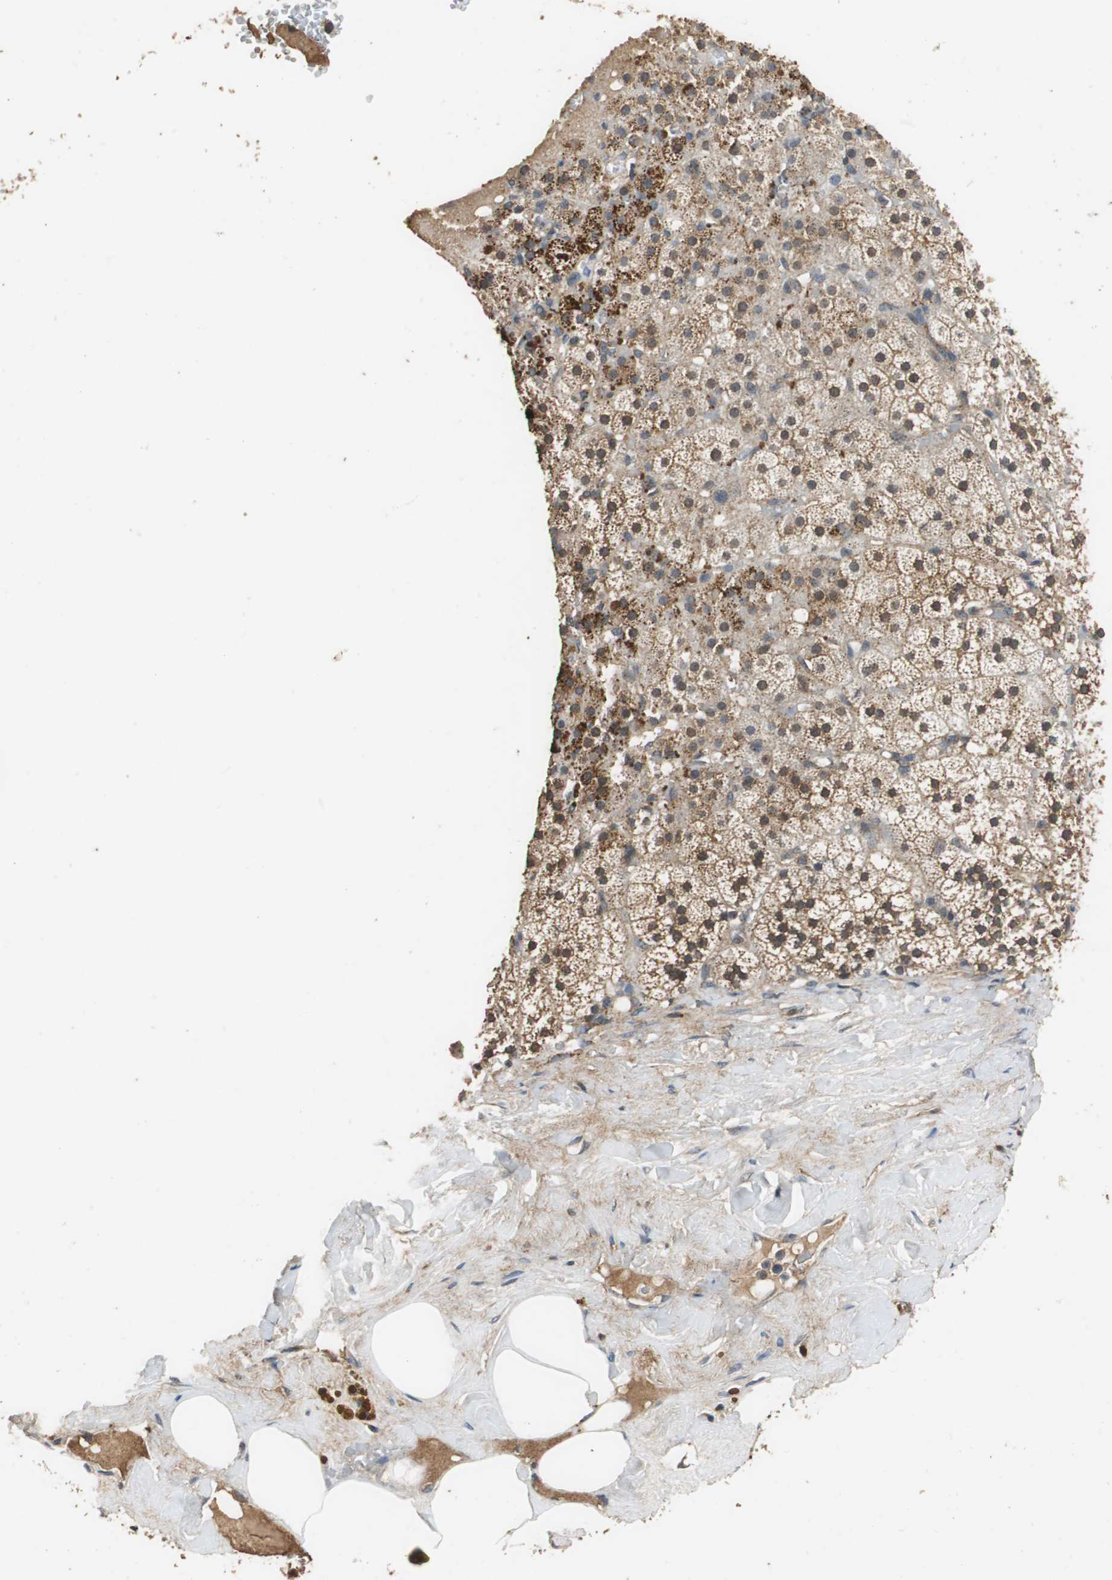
{"staining": {"intensity": "moderate", "quantity": ">75%", "location": "cytoplasmic/membranous"}, "tissue": "adrenal gland", "cell_type": "Glandular cells", "image_type": "normal", "snomed": [{"axis": "morphology", "description": "Normal tissue, NOS"}, {"axis": "topography", "description": "Adrenal gland"}], "caption": "Moderate cytoplasmic/membranous expression for a protein is identified in about >75% of glandular cells of normal adrenal gland using immunohistochemistry (IHC).", "gene": "VBP1", "patient": {"sex": "male", "age": 35}}